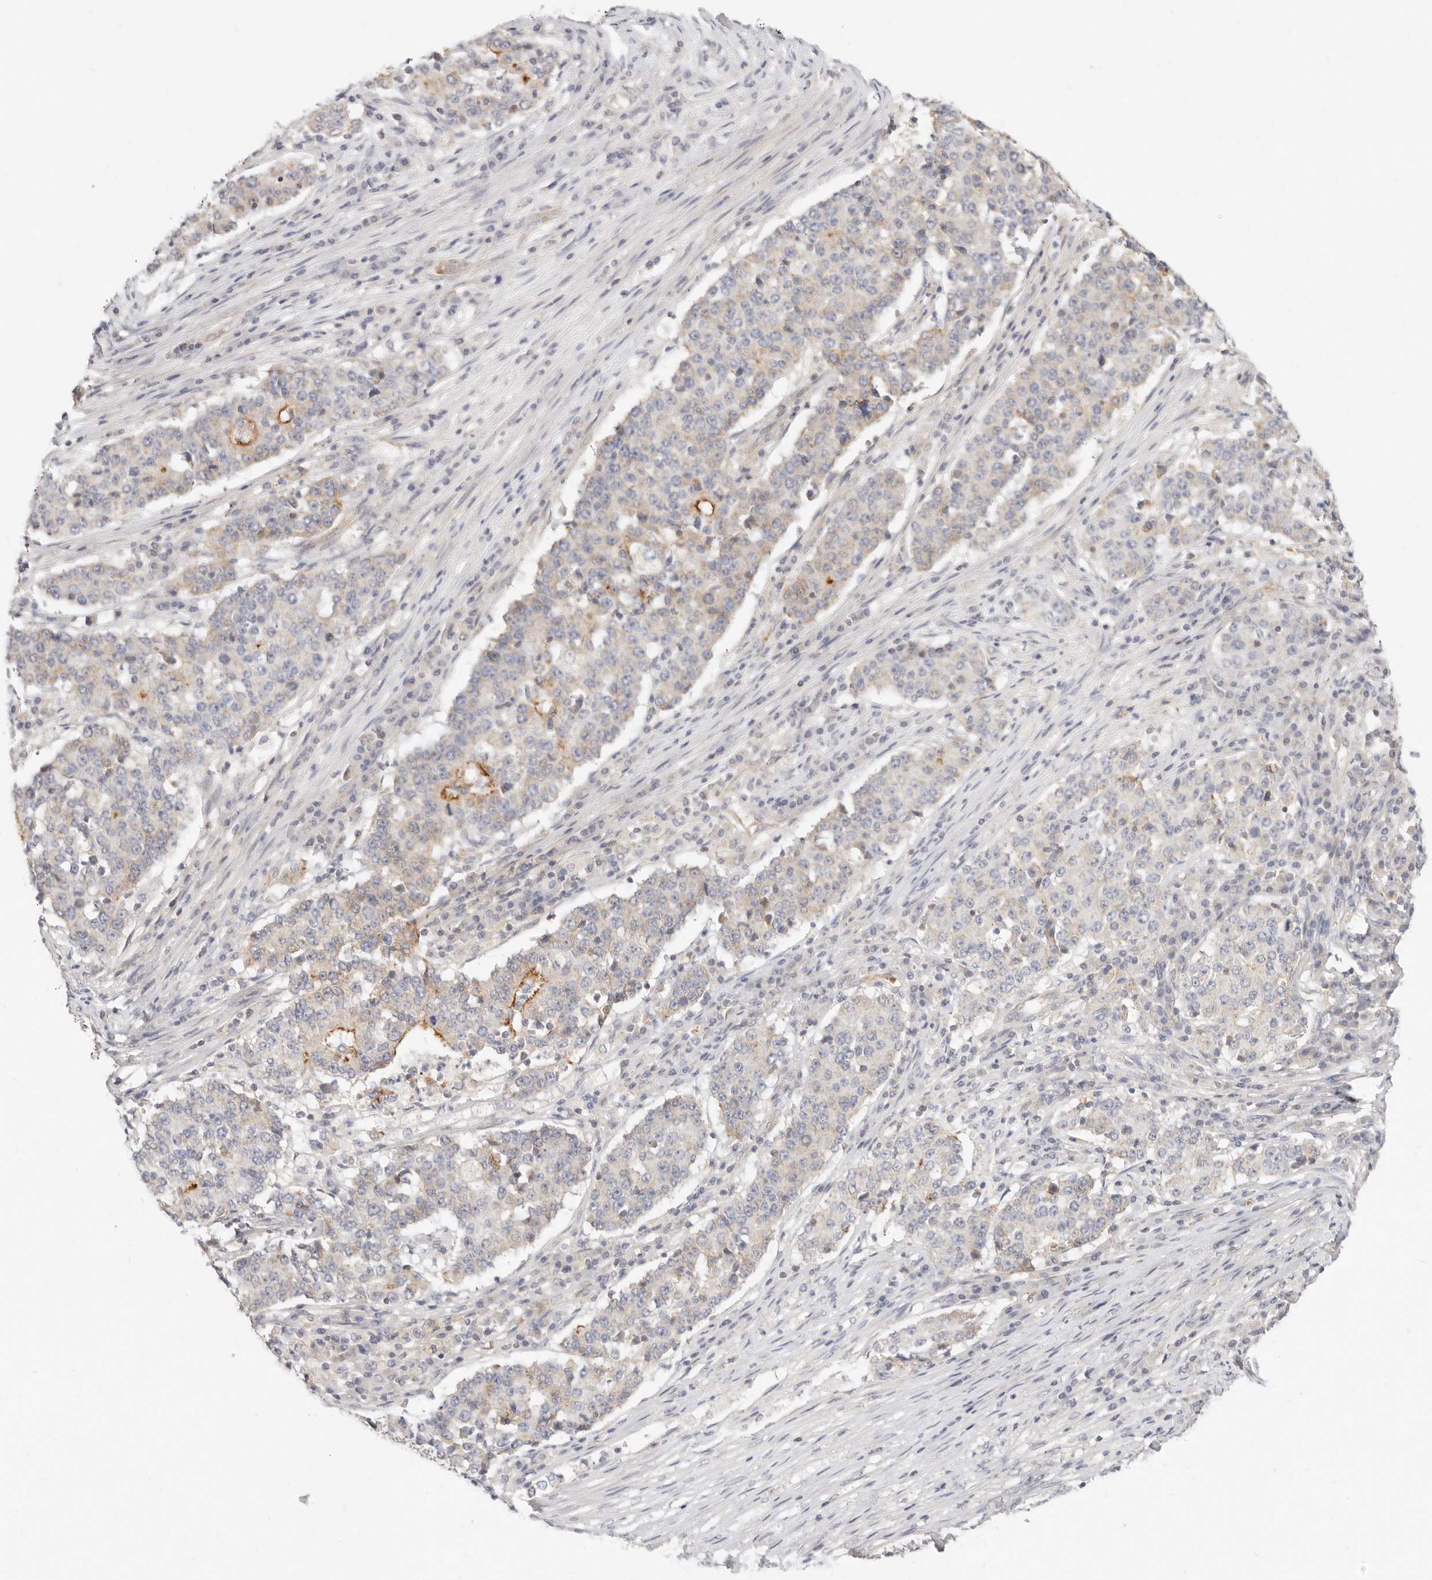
{"staining": {"intensity": "moderate", "quantity": "<25%", "location": "cytoplasmic/membranous"}, "tissue": "stomach cancer", "cell_type": "Tumor cells", "image_type": "cancer", "snomed": [{"axis": "morphology", "description": "Adenocarcinoma, NOS"}, {"axis": "topography", "description": "Stomach"}], "caption": "Immunohistochemistry of stomach adenocarcinoma reveals low levels of moderate cytoplasmic/membranous expression in approximately <25% of tumor cells. Using DAB (brown) and hematoxylin (blue) stains, captured at high magnification using brightfield microscopy.", "gene": "LTB4R2", "patient": {"sex": "male", "age": 59}}